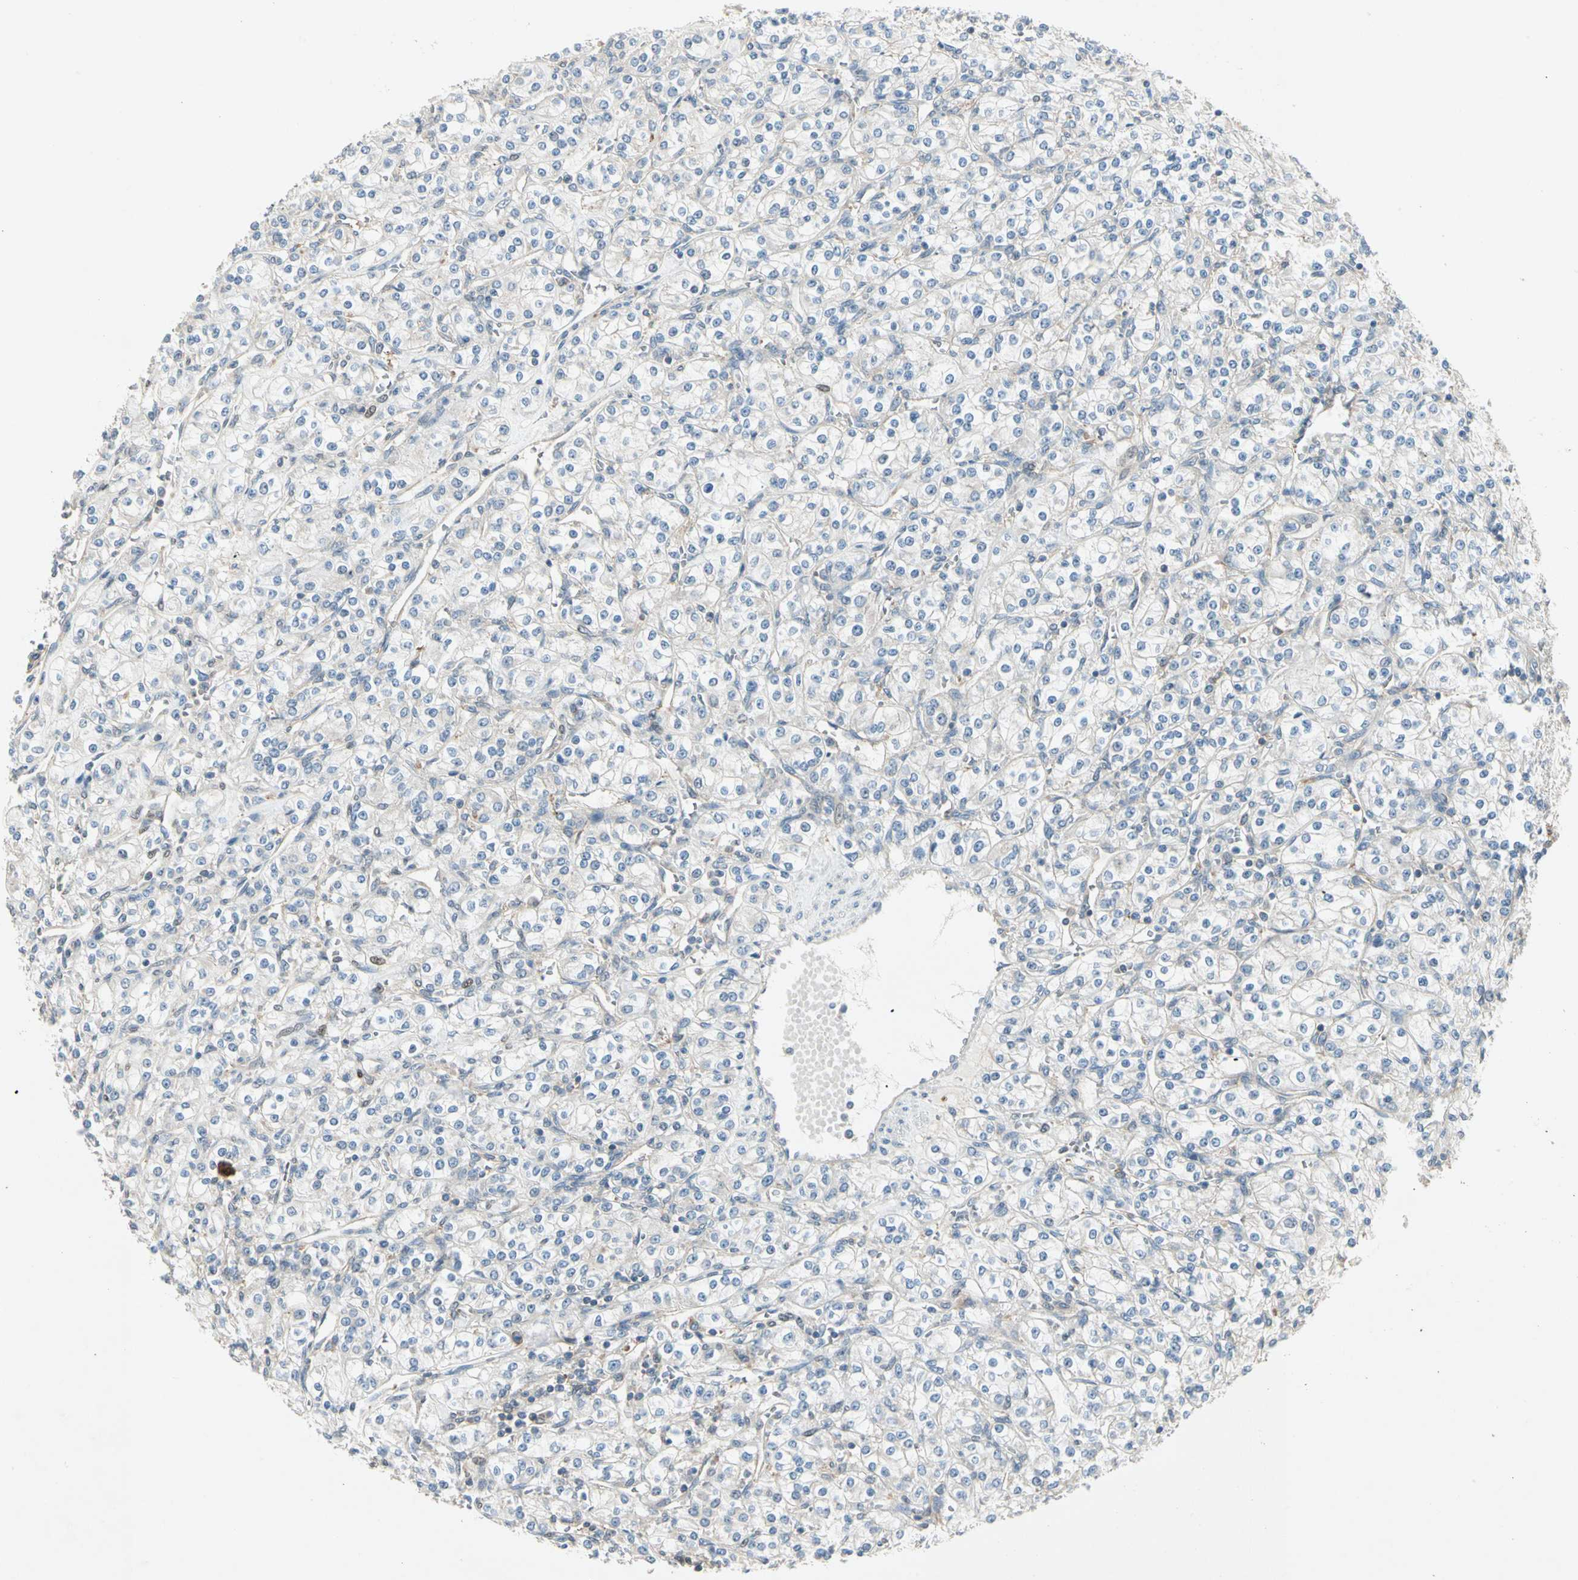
{"staining": {"intensity": "negative", "quantity": "none", "location": "none"}, "tissue": "renal cancer", "cell_type": "Tumor cells", "image_type": "cancer", "snomed": [{"axis": "morphology", "description": "Adenocarcinoma, NOS"}, {"axis": "topography", "description": "Kidney"}], "caption": "An image of human renal adenocarcinoma is negative for staining in tumor cells. The staining is performed using DAB brown chromogen with nuclei counter-stained in using hematoxylin.", "gene": "IL1R1", "patient": {"sex": "male", "age": 77}}